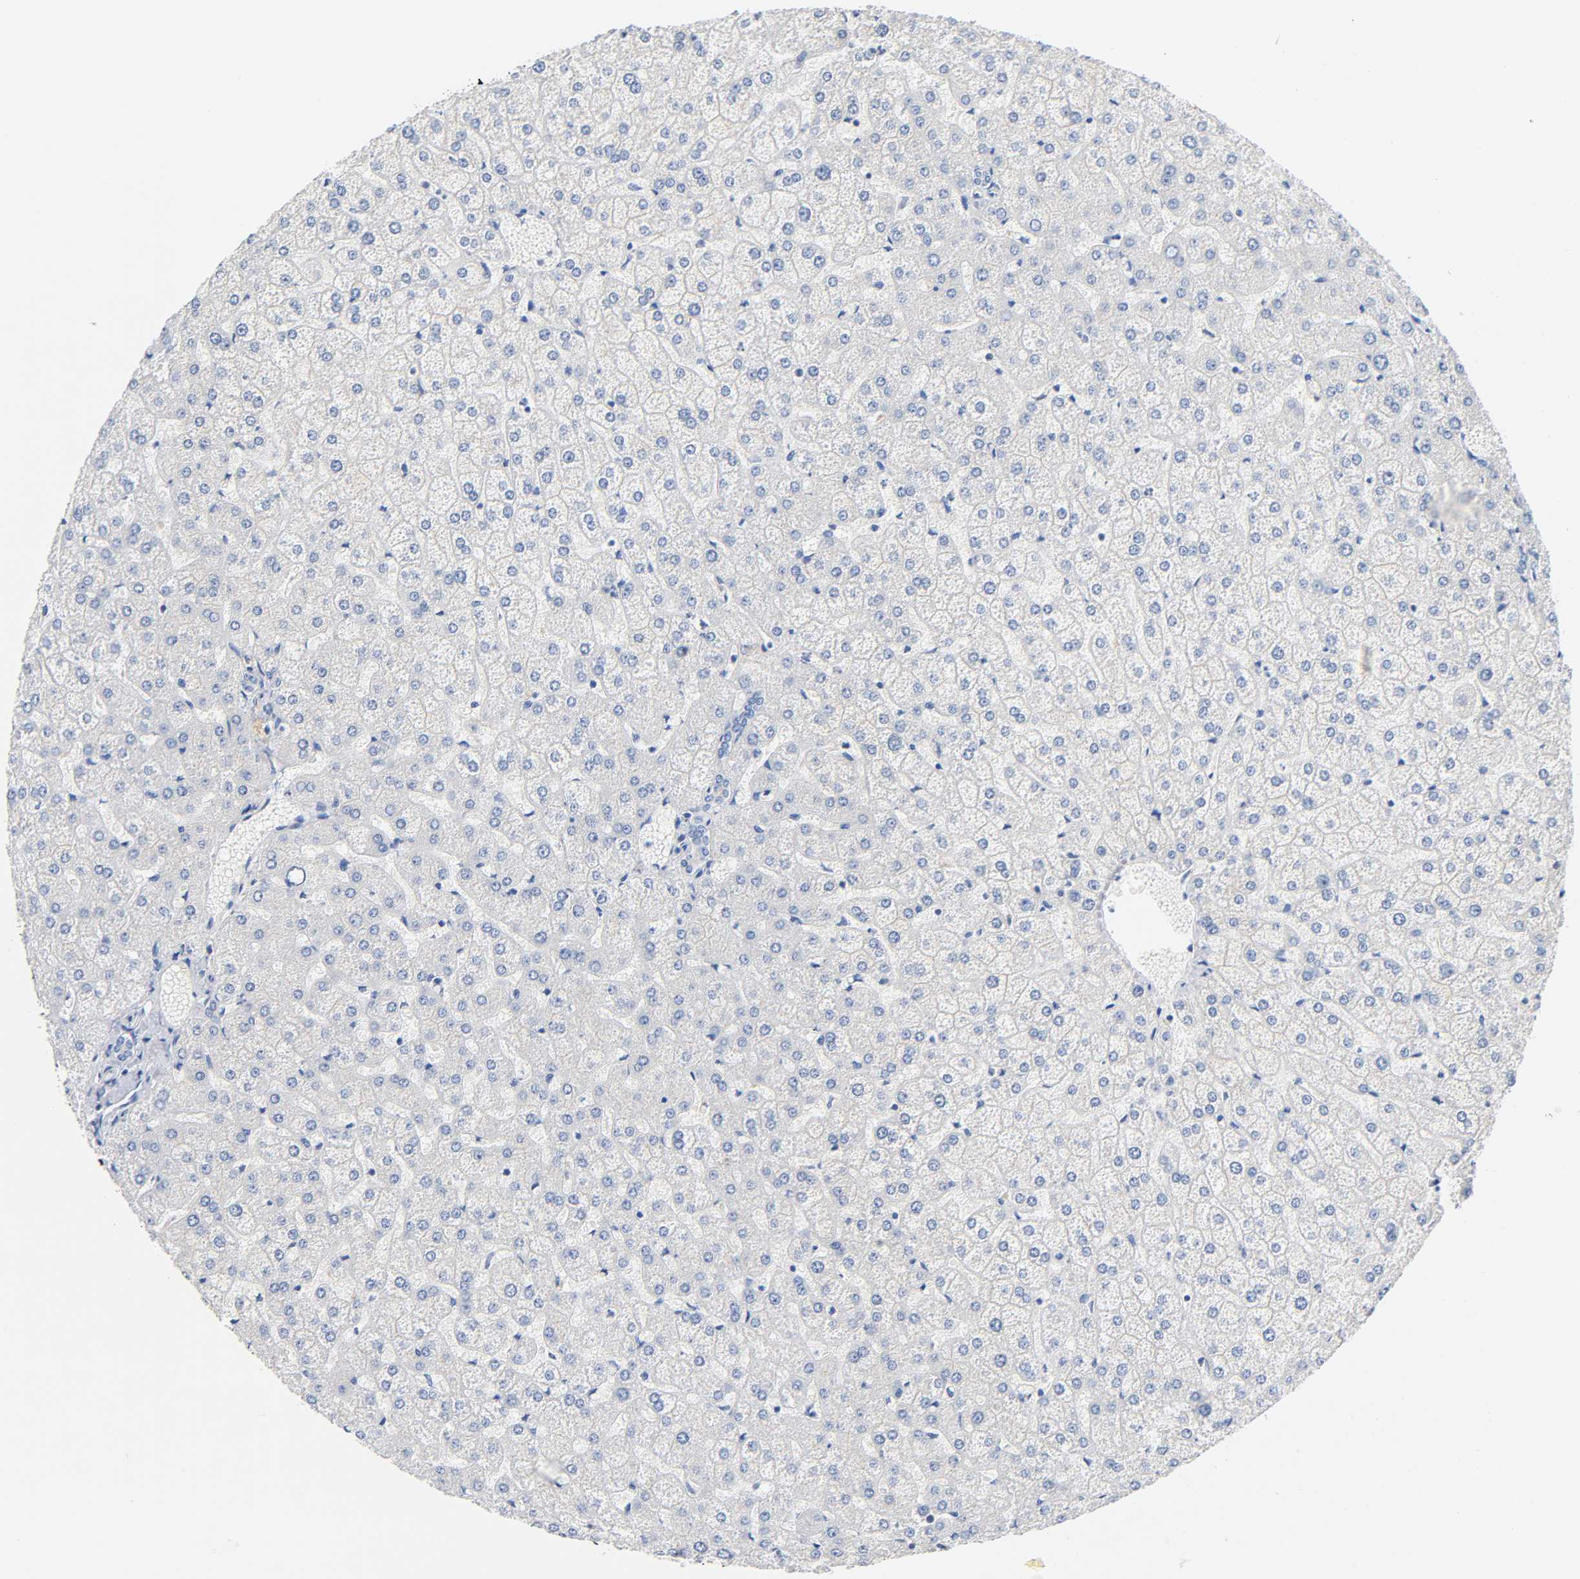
{"staining": {"intensity": "negative", "quantity": "none", "location": "none"}, "tissue": "liver", "cell_type": "Cholangiocytes", "image_type": "normal", "snomed": [{"axis": "morphology", "description": "Normal tissue, NOS"}, {"axis": "topography", "description": "Liver"}], "caption": "A photomicrograph of liver stained for a protein demonstrates no brown staining in cholangiocytes. Brightfield microscopy of immunohistochemistry (IHC) stained with DAB (brown) and hematoxylin (blue), captured at high magnification.", "gene": "MALT1", "patient": {"sex": "female", "age": 32}}